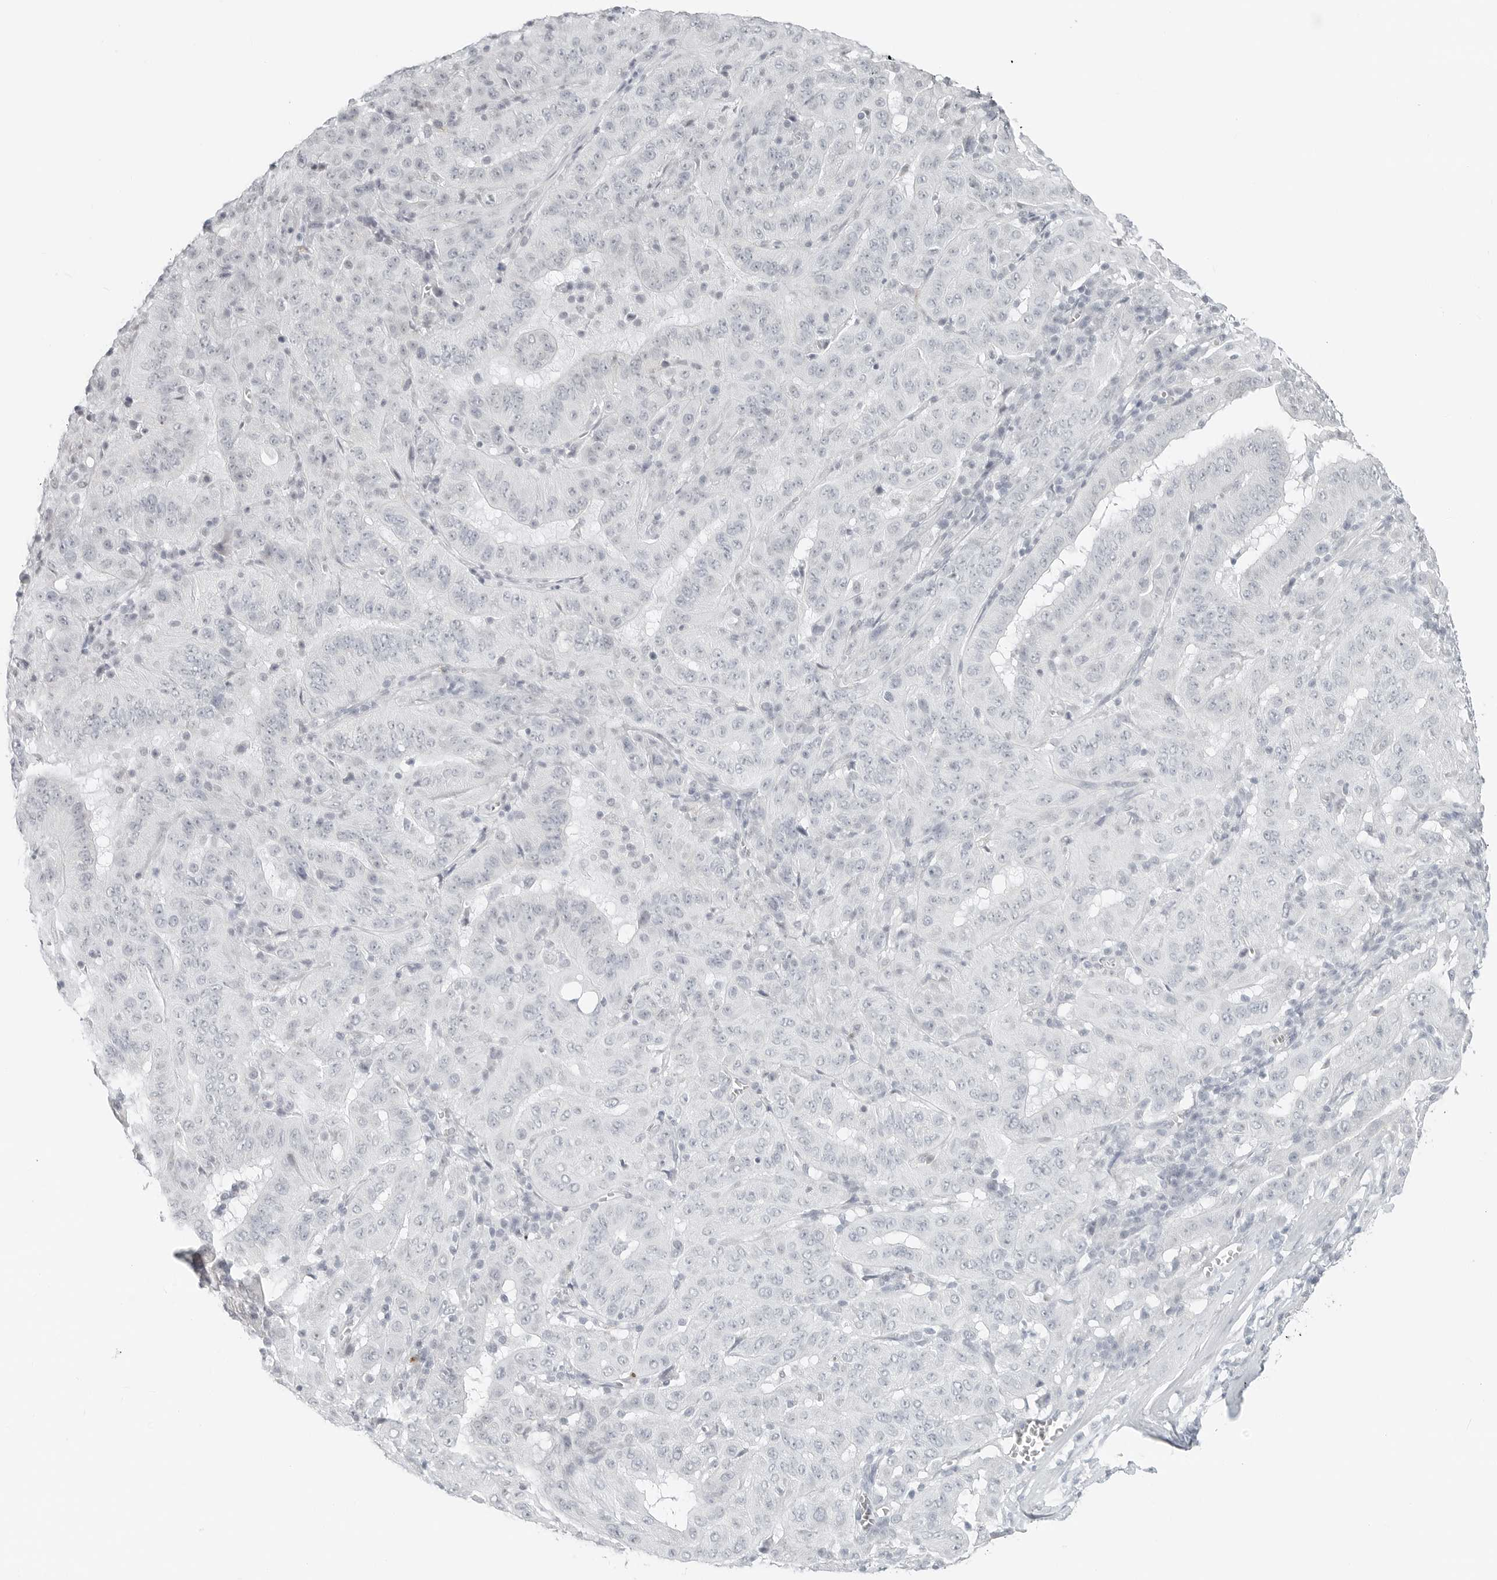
{"staining": {"intensity": "negative", "quantity": "none", "location": "none"}, "tissue": "pancreatic cancer", "cell_type": "Tumor cells", "image_type": "cancer", "snomed": [{"axis": "morphology", "description": "Adenocarcinoma, NOS"}, {"axis": "topography", "description": "Pancreas"}], "caption": "Immunohistochemical staining of adenocarcinoma (pancreatic) demonstrates no significant positivity in tumor cells.", "gene": "XIRP1", "patient": {"sex": "male", "age": 63}}